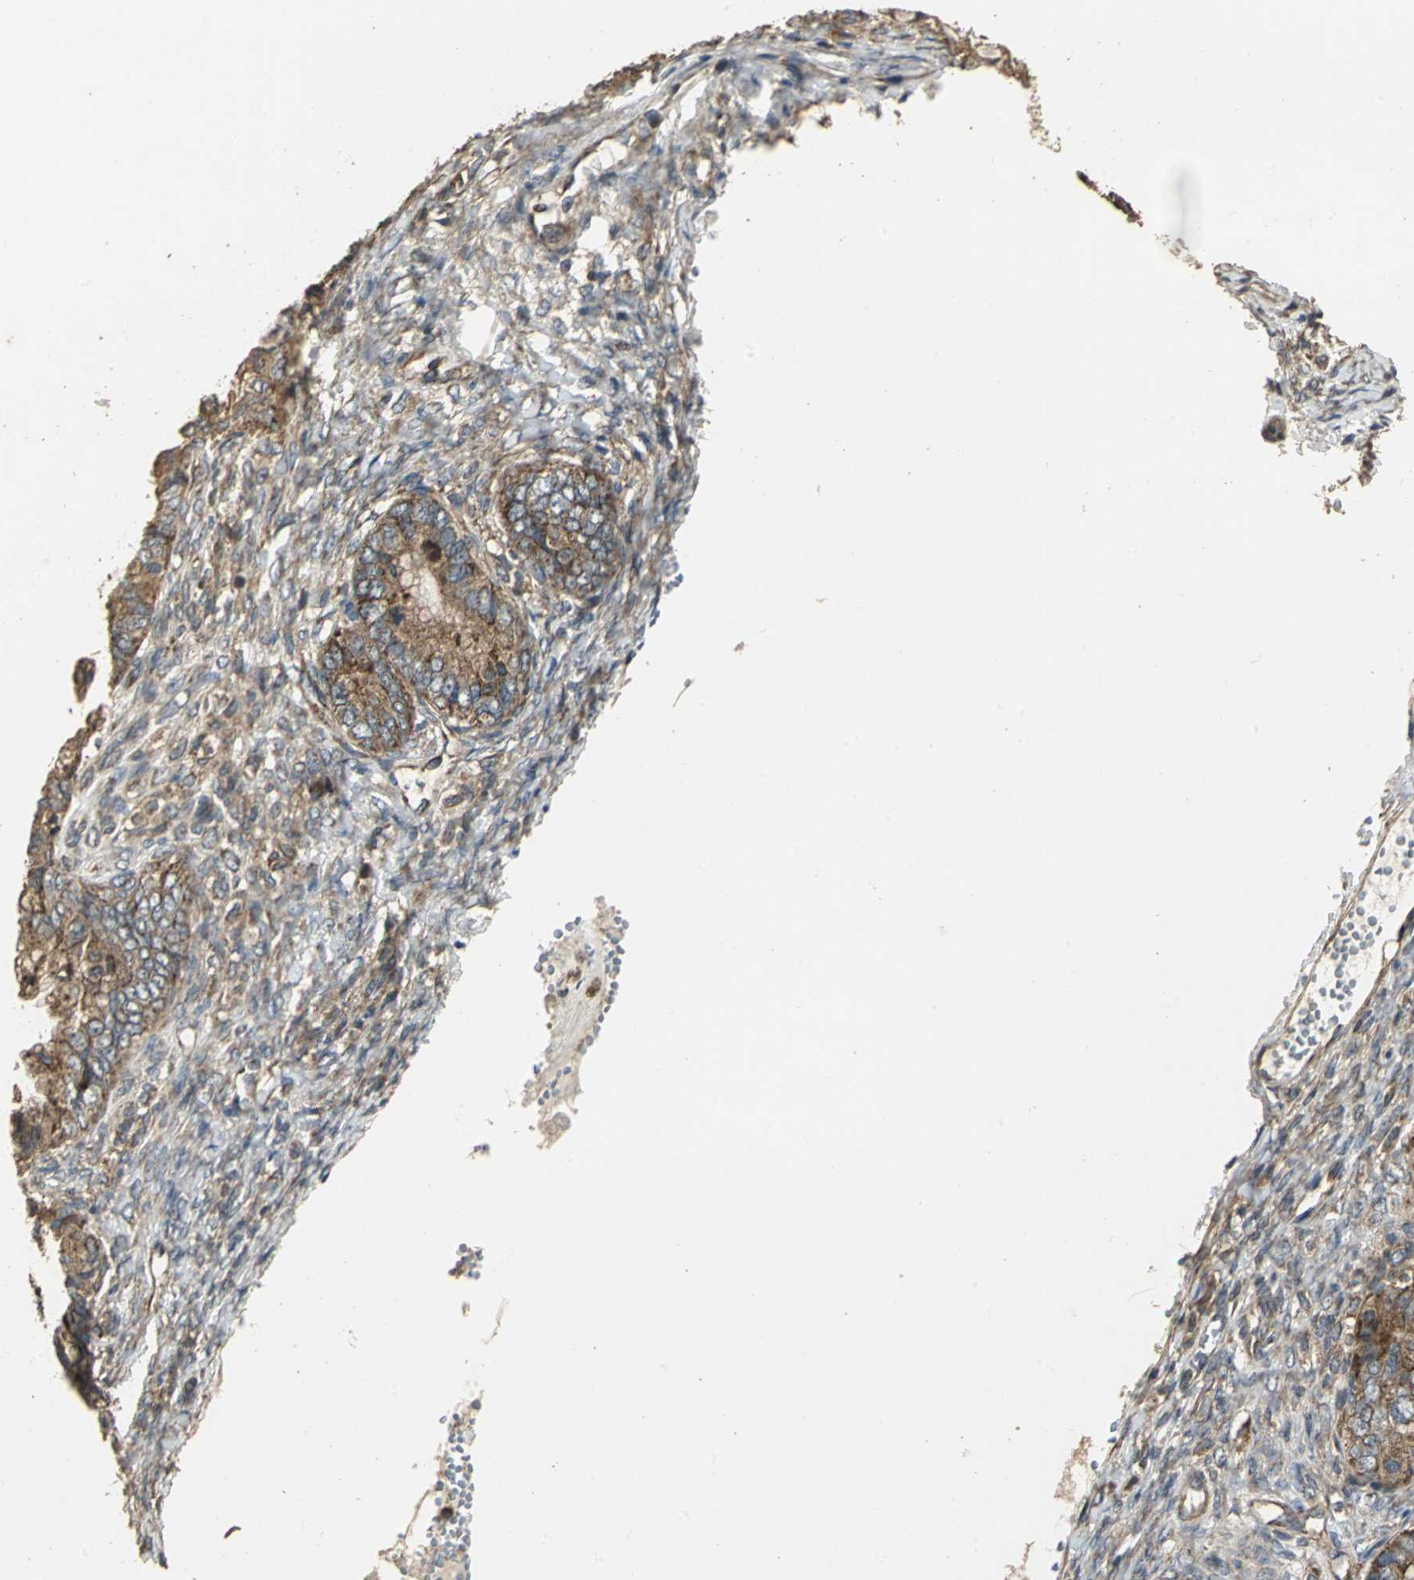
{"staining": {"intensity": "strong", "quantity": ">75%", "location": "cytoplasmic/membranous"}, "tissue": "ovarian cancer", "cell_type": "Tumor cells", "image_type": "cancer", "snomed": [{"axis": "morphology", "description": "Cystadenocarcinoma, mucinous, NOS"}, {"axis": "topography", "description": "Ovary"}], "caption": "An IHC histopathology image of neoplastic tissue is shown. Protein staining in brown labels strong cytoplasmic/membranous positivity in ovarian cancer within tumor cells.", "gene": "KANK1", "patient": {"sex": "female", "age": 36}}